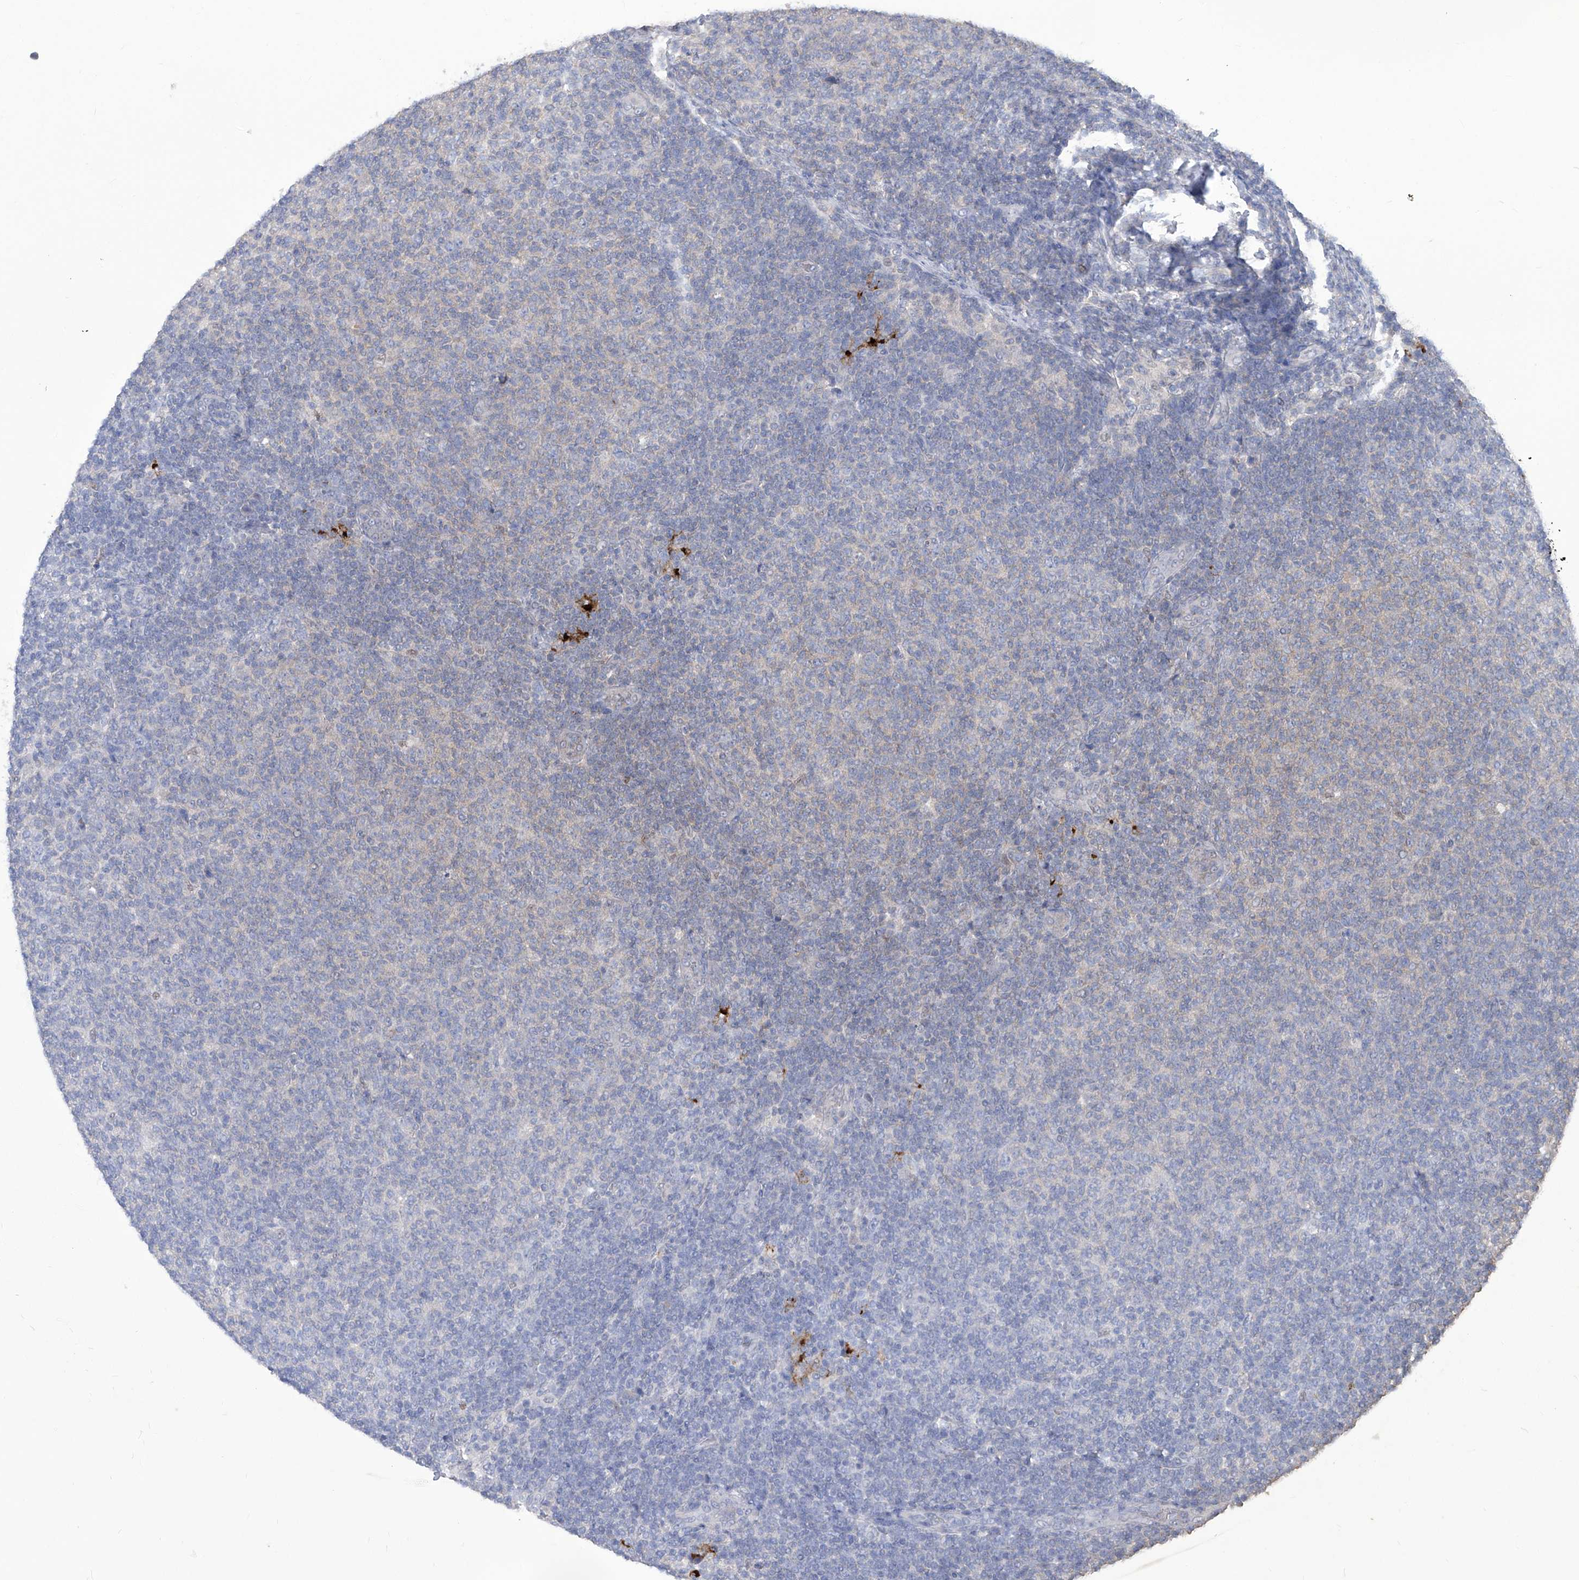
{"staining": {"intensity": "negative", "quantity": "none", "location": "none"}, "tissue": "lymphoma", "cell_type": "Tumor cells", "image_type": "cancer", "snomed": [{"axis": "morphology", "description": "Malignant lymphoma, non-Hodgkin's type, Low grade"}, {"axis": "topography", "description": "Lymph node"}], "caption": "Tumor cells show no significant positivity in malignant lymphoma, non-Hodgkin's type (low-grade).", "gene": "TXNIP", "patient": {"sex": "male", "age": 66}}